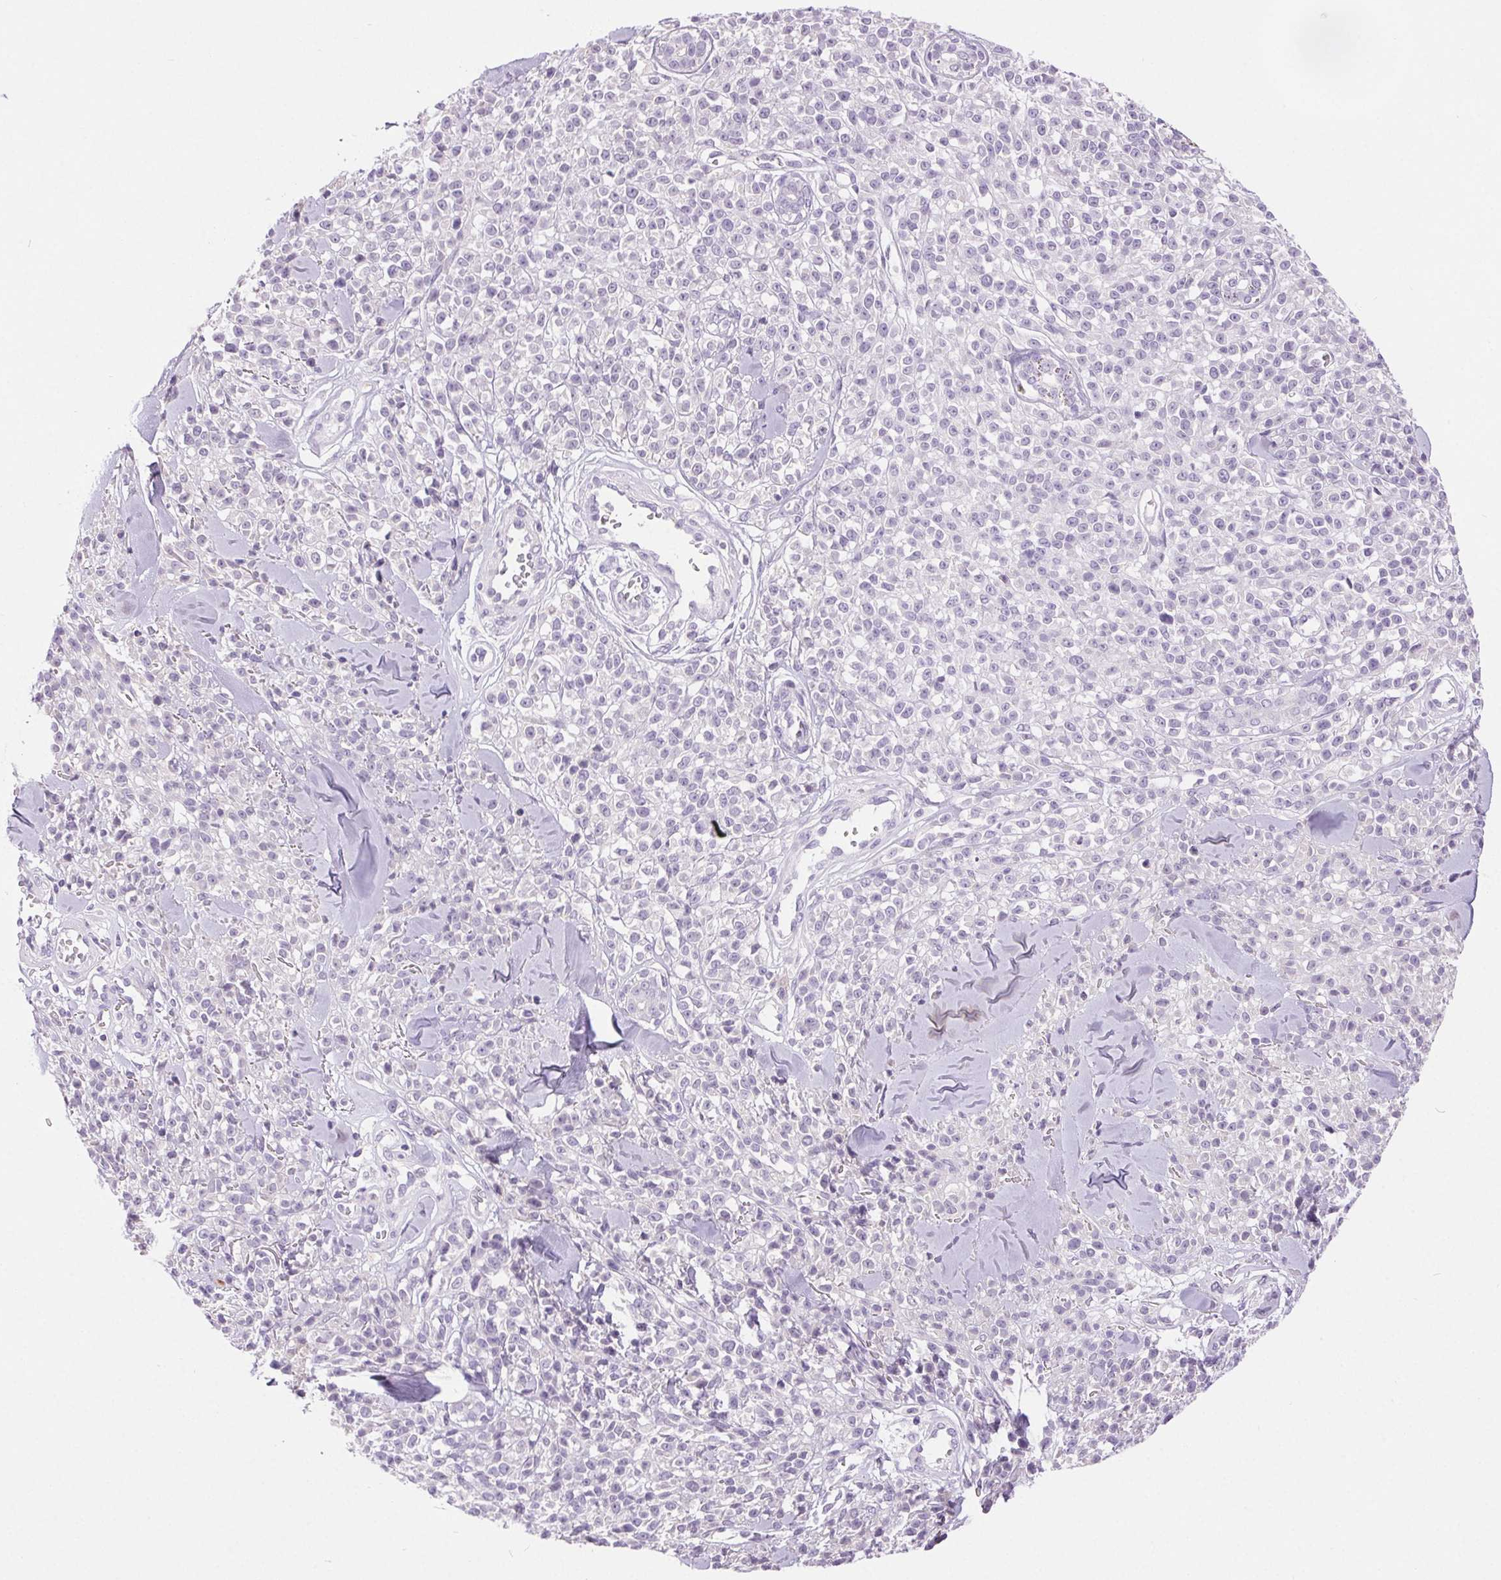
{"staining": {"intensity": "negative", "quantity": "none", "location": "none"}, "tissue": "melanoma", "cell_type": "Tumor cells", "image_type": "cancer", "snomed": [{"axis": "morphology", "description": "Malignant melanoma, NOS"}, {"axis": "topography", "description": "Skin"}, {"axis": "topography", "description": "Skin of trunk"}], "caption": "Immunohistochemistry (IHC) image of neoplastic tissue: human melanoma stained with DAB (3,3'-diaminobenzidine) displays no significant protein staining in tumor cells.", "gene": "ARHGAP11B", "patient": {"sex": "male", "age": 74}}